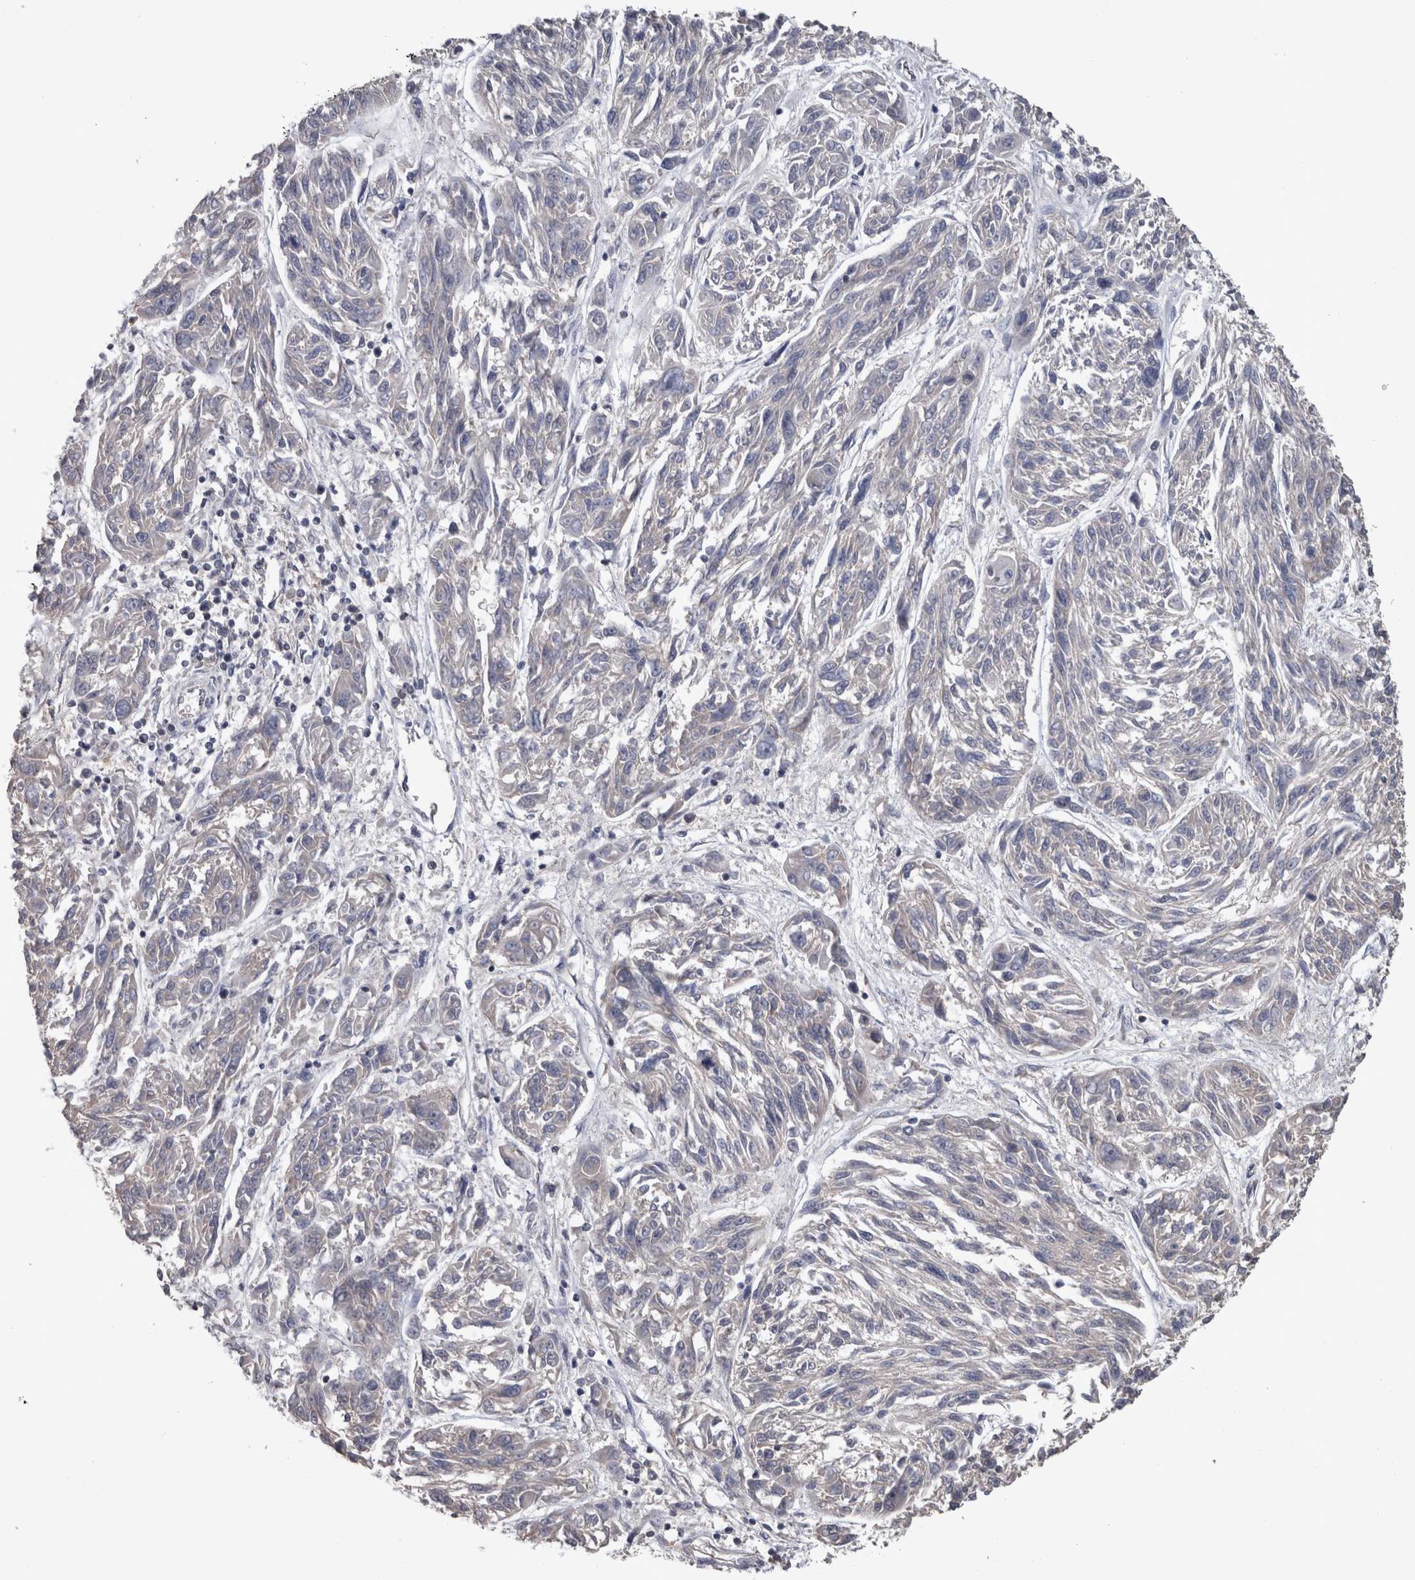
{"staining": {"intensity": "negative", "quantity": "none", "location": "none"}, "tissue": "melanoma", "cell_type": "Tumor cells", "image_type": "cancer", "snomed": [{"axis": "morphology", "description": "Malignant melanoma, NOS"}, {"axis": "topography", "description": "Skin"}], "caption": "The histopathology image exhibits no staining of tumor cells in melanoma.", "gene": "DDX6", "patient": {"sex": "male", "age": 53}}